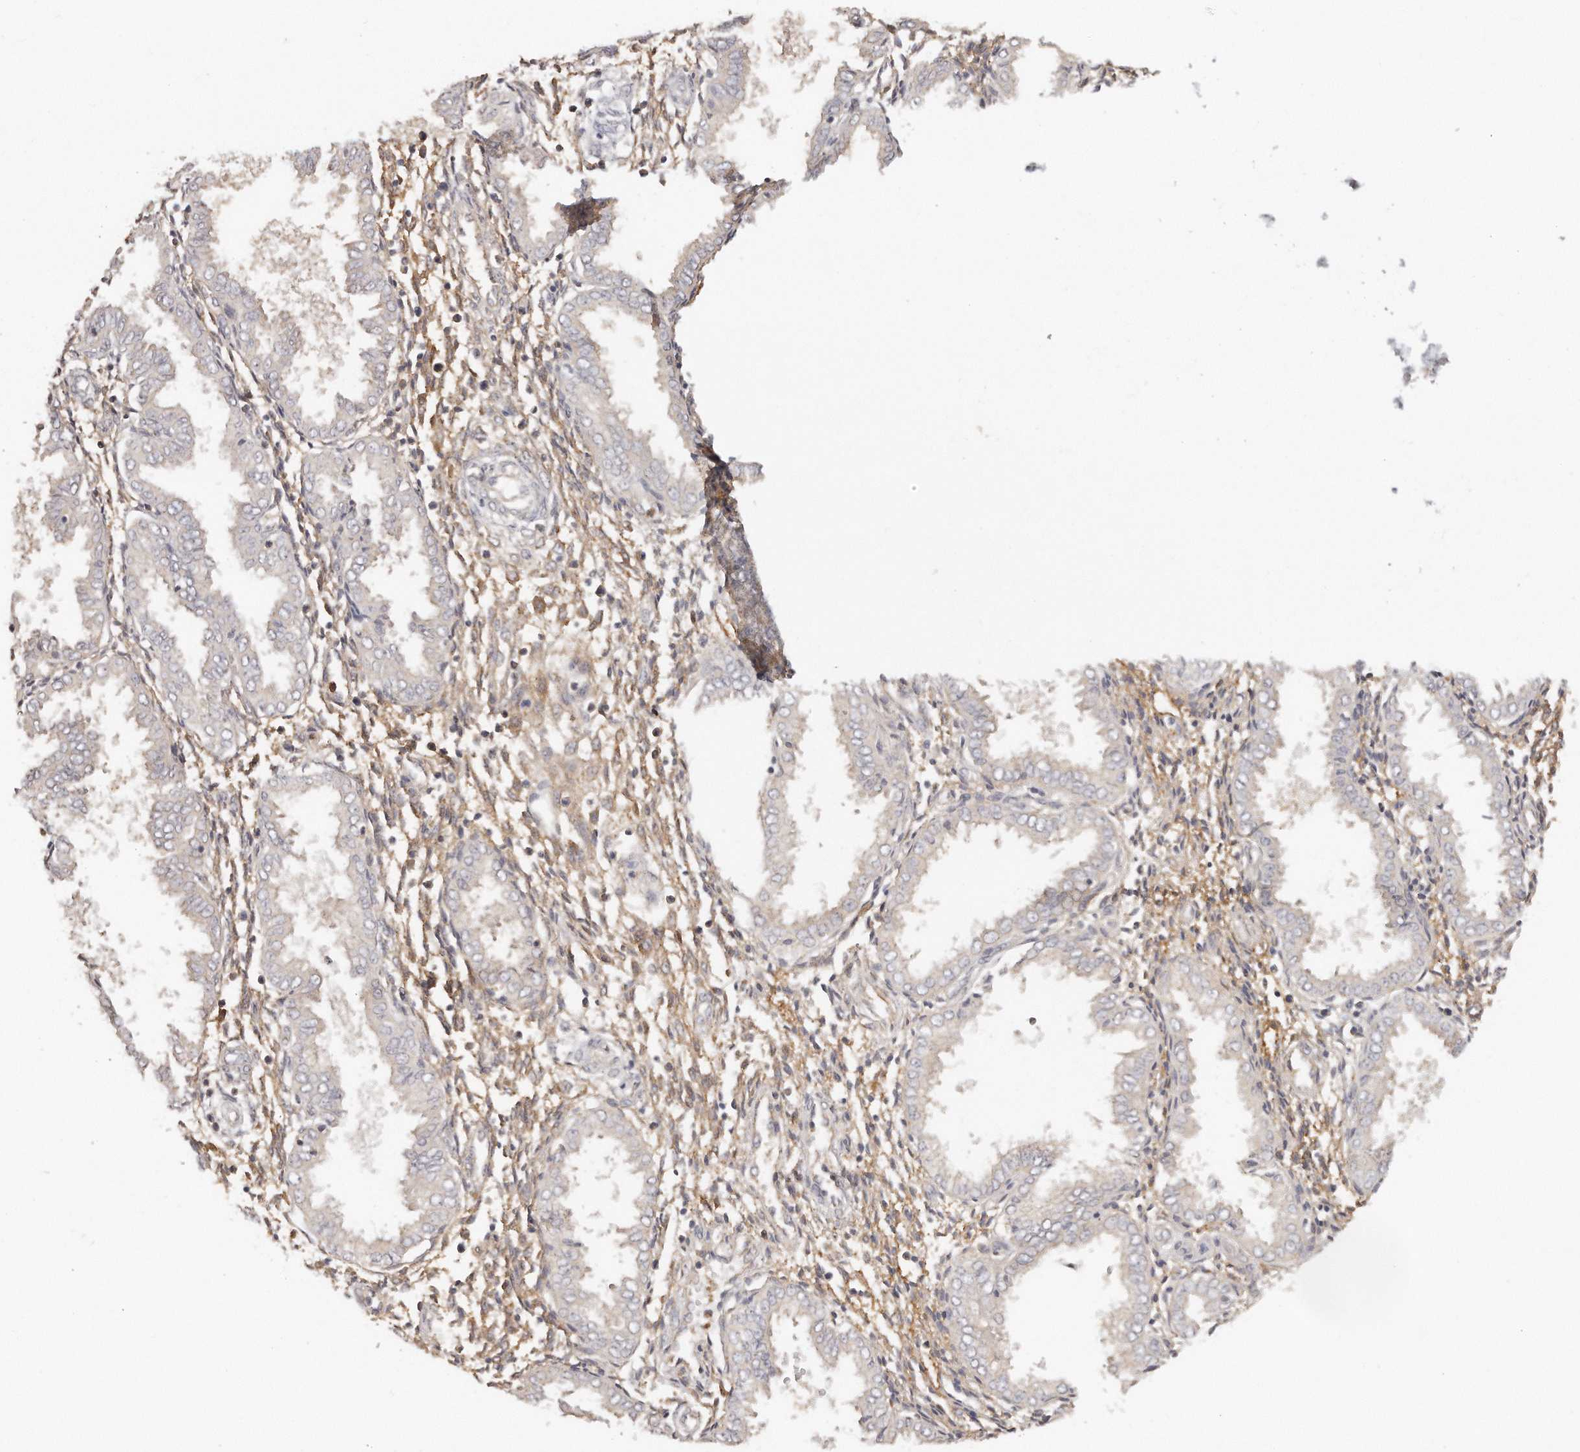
{"staining": {"intensity": "moderate", "quantity": "25%-75%", "location": "cytoplasmic/membranous"}, "tissue": "endometrium", "cell_type": "Cells in endometrial stroma", "image_type": "normal", "snomed": [{"axis": "morphology", "description": "Normal tissue, NOS"}, {"axis": "topography", "description": "Endometrium"}], "caption": "An immunohistochemistry (IHC) histopathology image of normal tissue is shown. Protein staining in brown highlights moderate cytoplasmic/membranous positivity in endometrium within cells in endometrial stroma.", "gene": "TTLL4", "patient": {"sex": "female", "age": 33}}